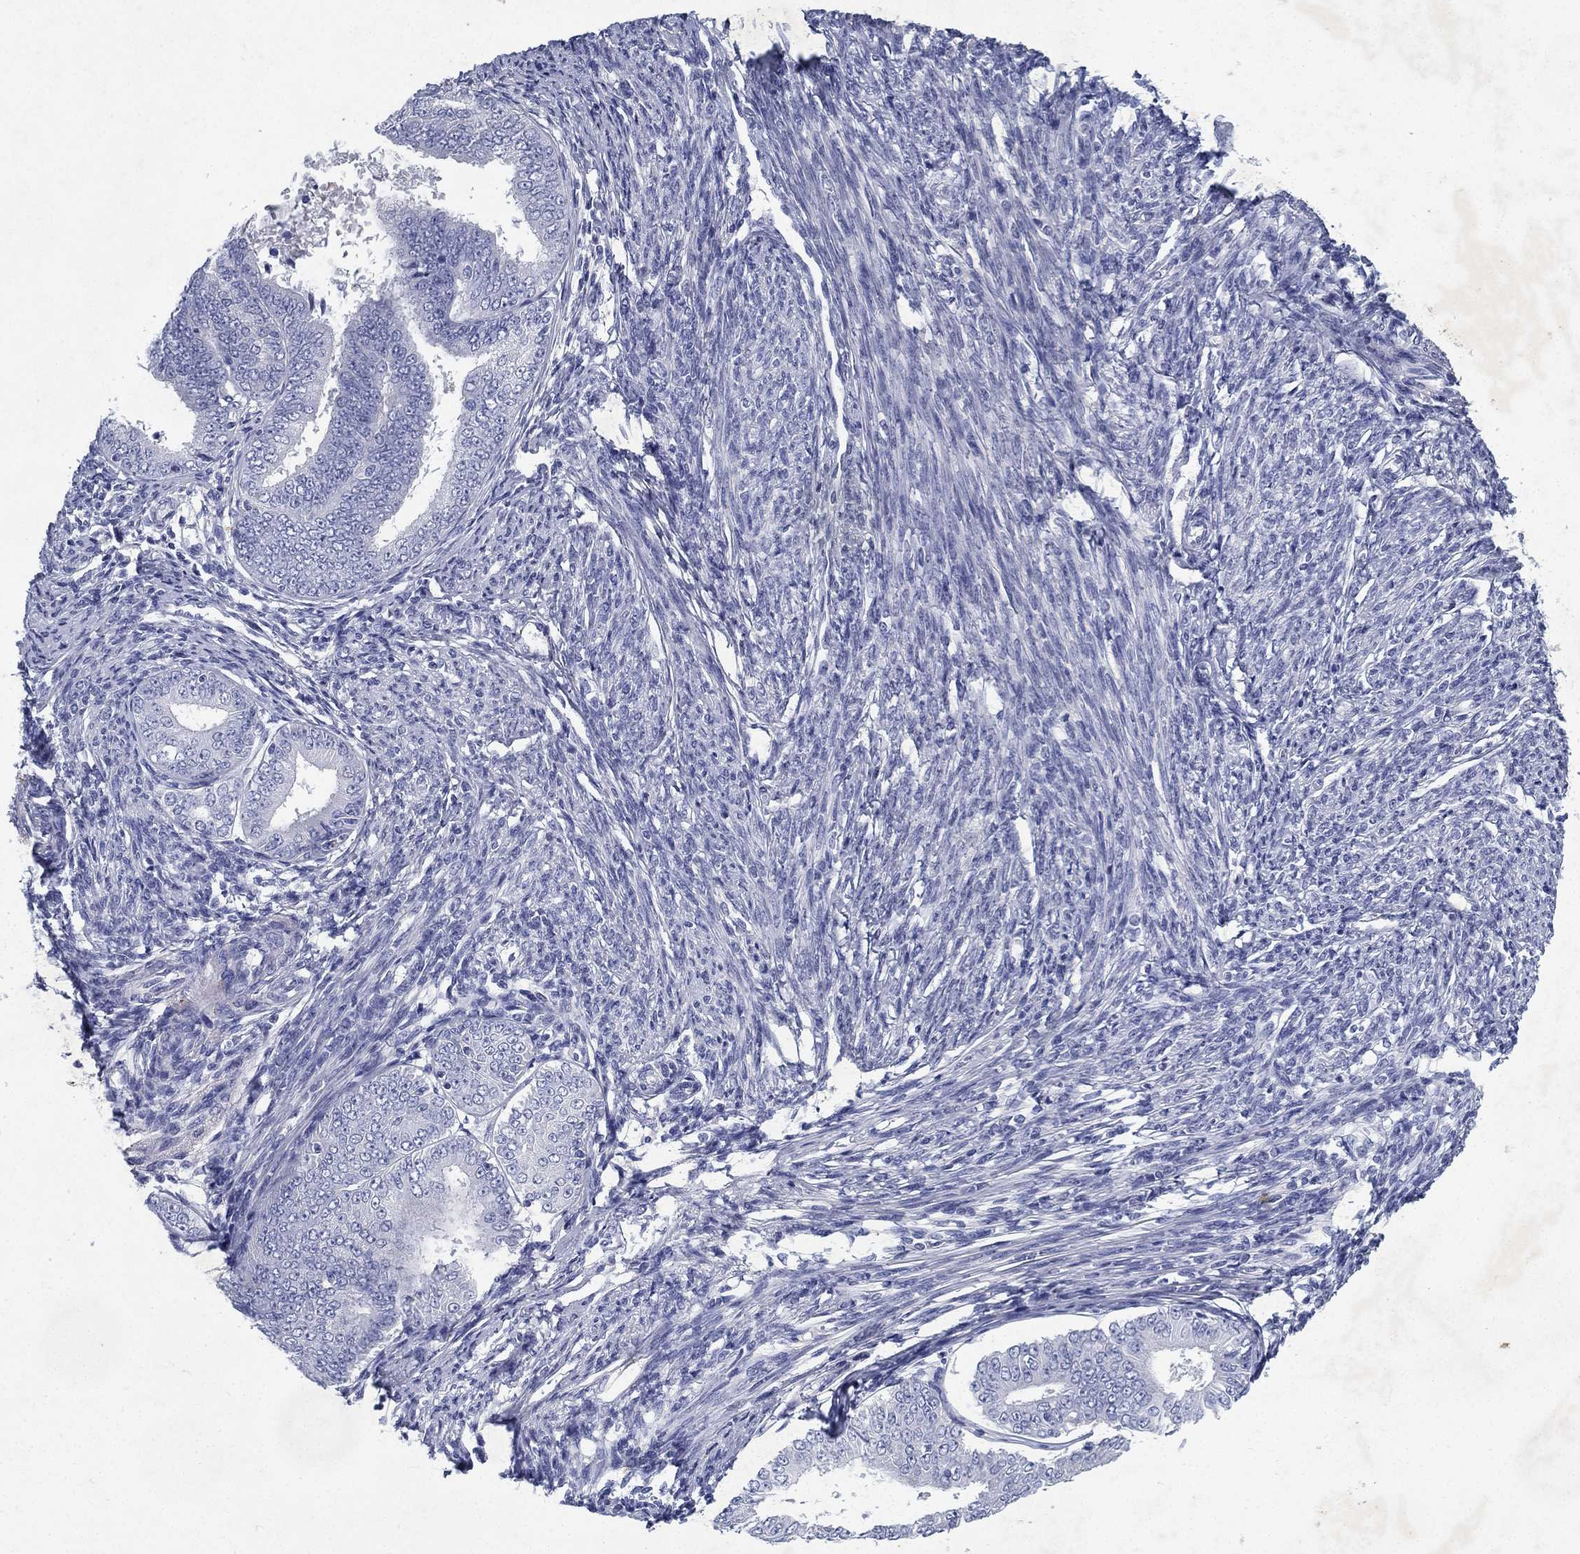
{"staining": {"intensity": "negative", "quantity": "none", "location": "none"}, "tissue": "endometrial cancer", "cell_type": "Tumor cells", "image_type": "cancer", "snomed": [{"axis": "morphology", "description": "Adenocarcinoma, NOS"}, {"axis": "topography", "description": "Endometrium"}], "caption": "Image shows no significant protein staining in tumor cells of endometrial cancer (adenocarcinoma). (DAB immunohistochemistry, high magnification).", "gene": "RGS13", "patient": {"sex": "female", "age": 63}}